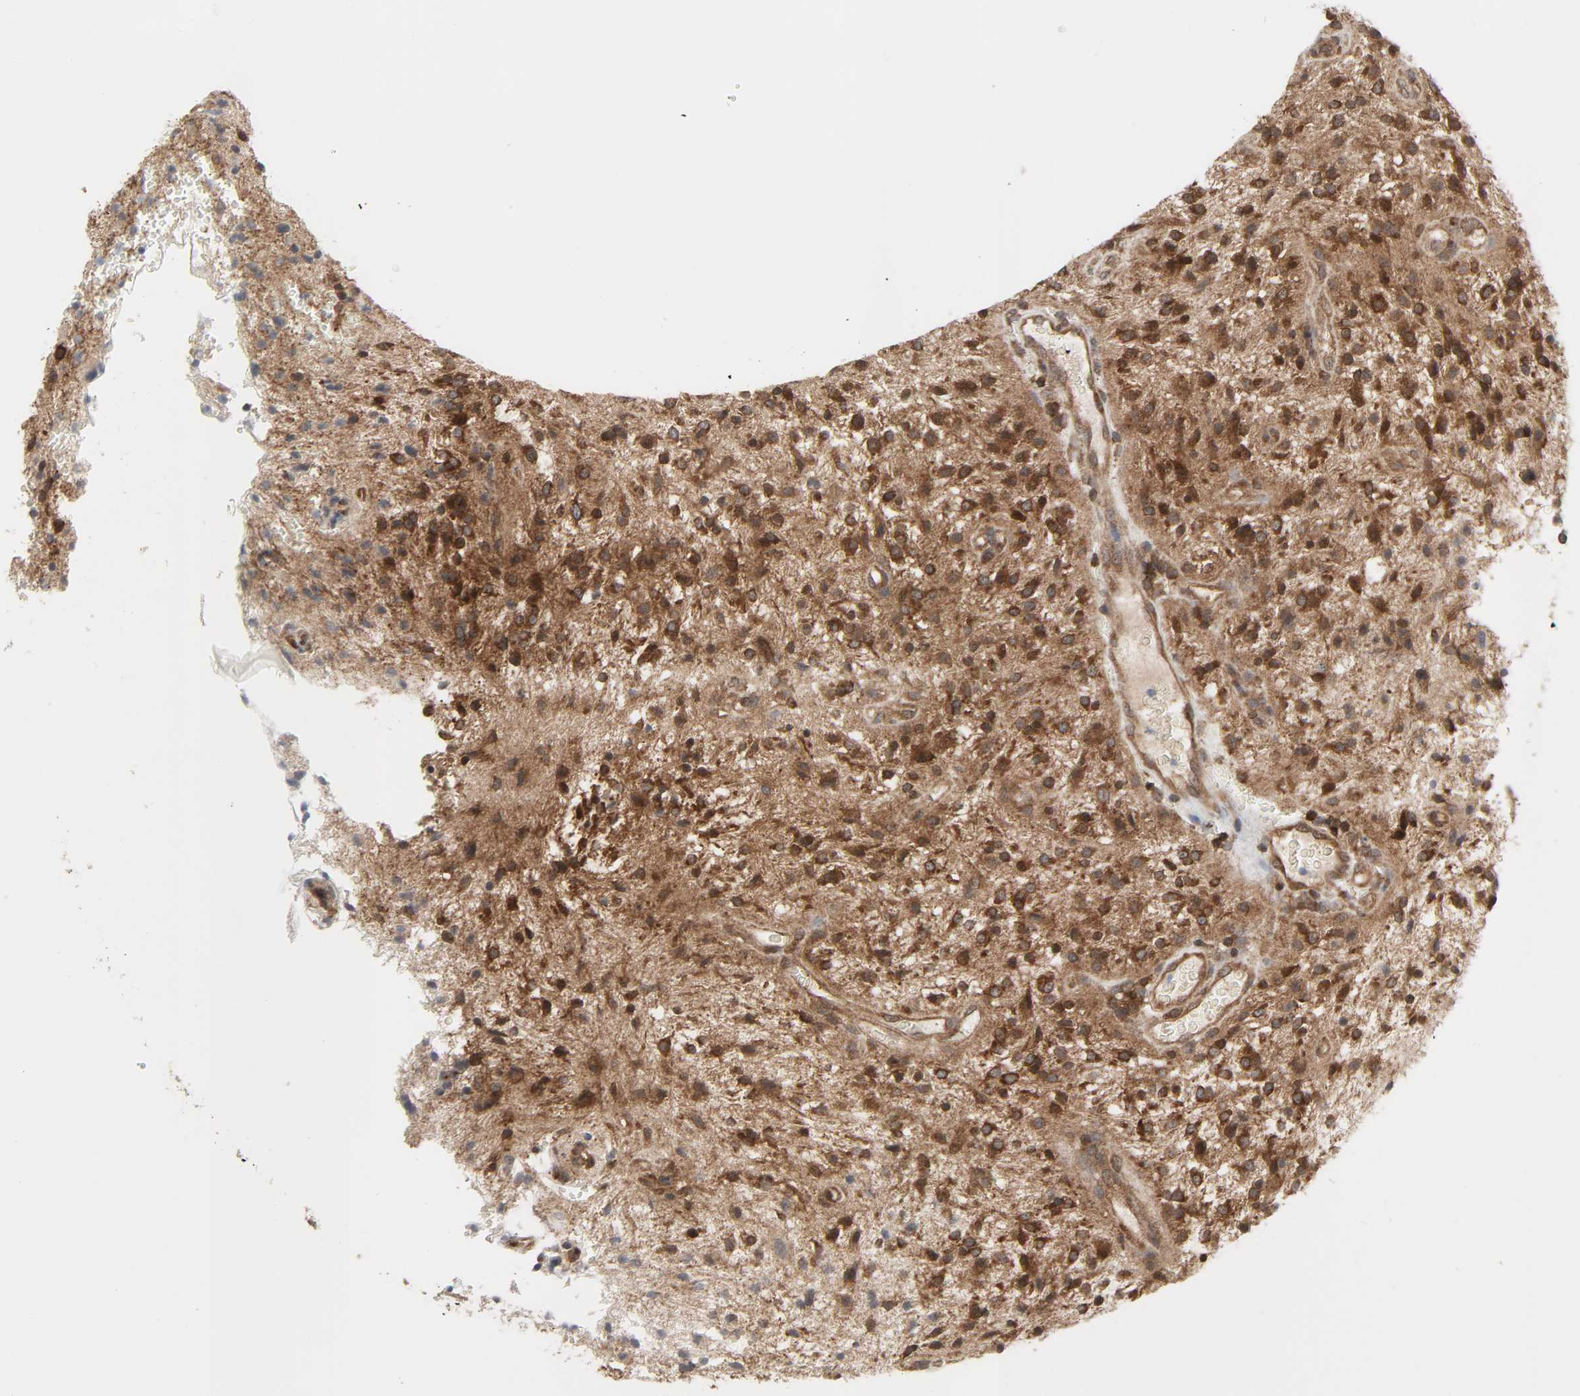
{"staining": {"intensity": "strong", "quantity": ">75%", "location": "cytoplasmic/membranous"}, "tissue": "glioma", "cell_type": "Tumor cells", "image_type": "cancer", "snomed": [{"axis": "morphology", "description": "Glioma, malignant, NOS"}, {"axis": "topography", "description": "Cerebellum"}], "caption": "Human glioma stained for a protein (brown) displays strong cytoplasmic/membranous positive positivity in about >75% of tumor cells.", "gene": "GSK3A", "patient": {"sex": "female", "age": 10}}